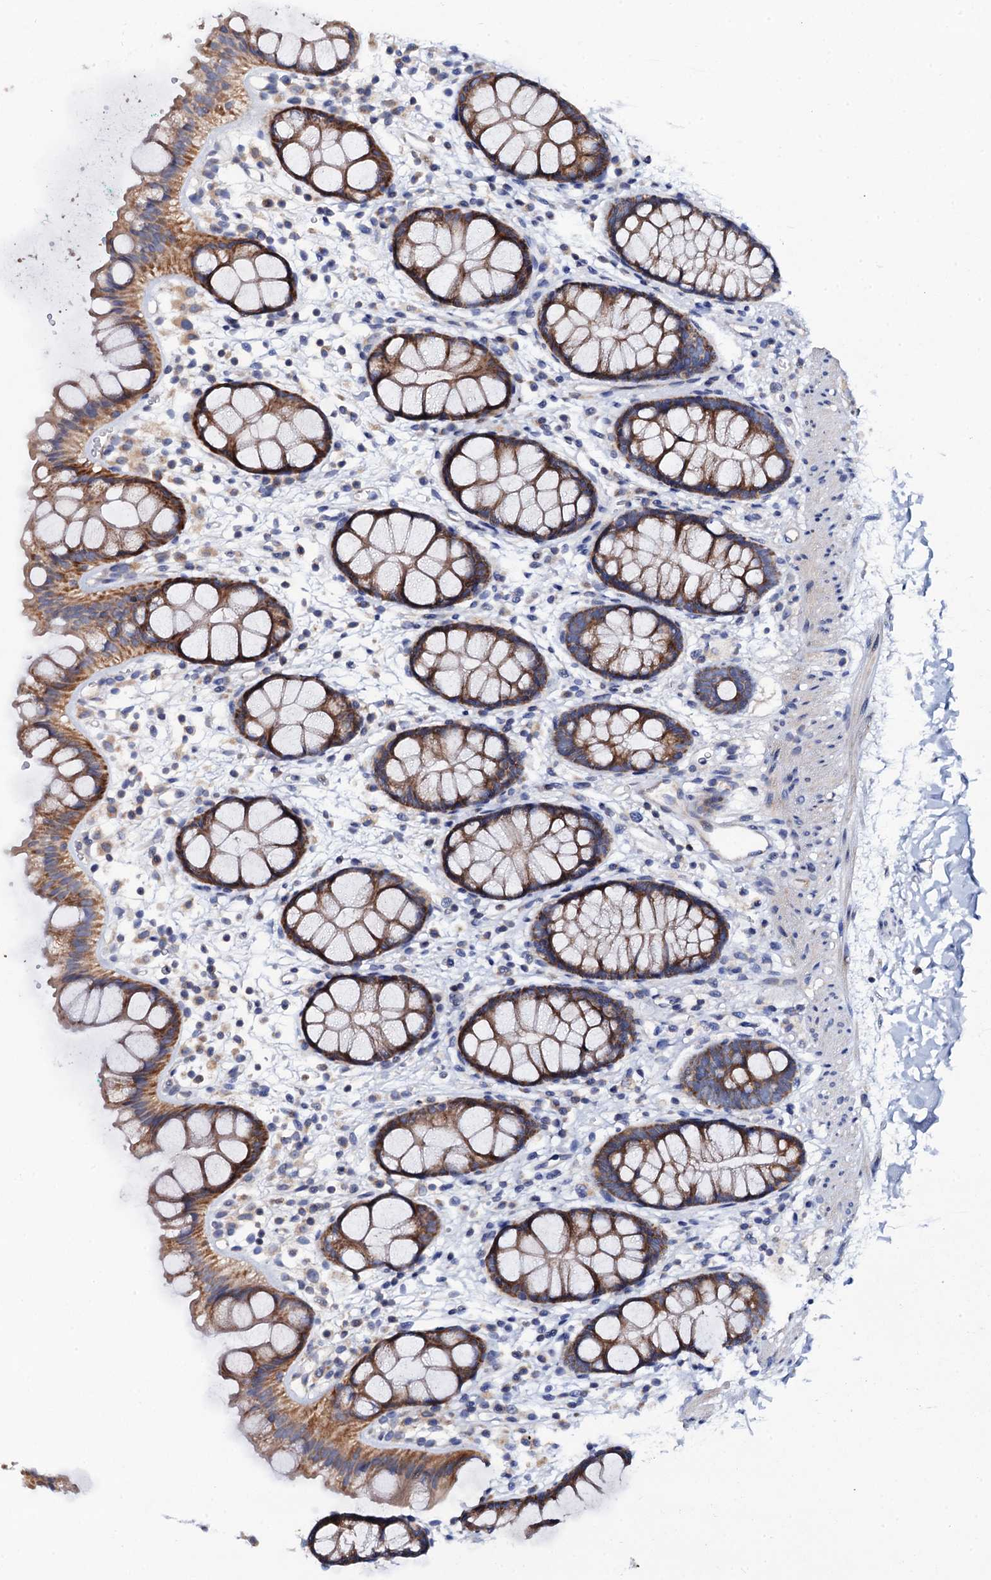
{"staining": {"intensity": "moderate", "quantity": ">75%", "location": "cytoplasmic/membranous"}, "tissue": "rectum", "cell_type": "Glandular cells", "image_type": "normal", "snomed": [{"axis": "morphology", "description": "Normal tissue, NOS"}, {"axis": "topography", "description": "Rectum"}], "caption": "Glandular cells show medium levels of moderate cytoplasmic/membranous positivity in about >75% of cells in normal human rectum.", "gene": "MRPL48", "patient": {"sex": "female", "age": 65}}